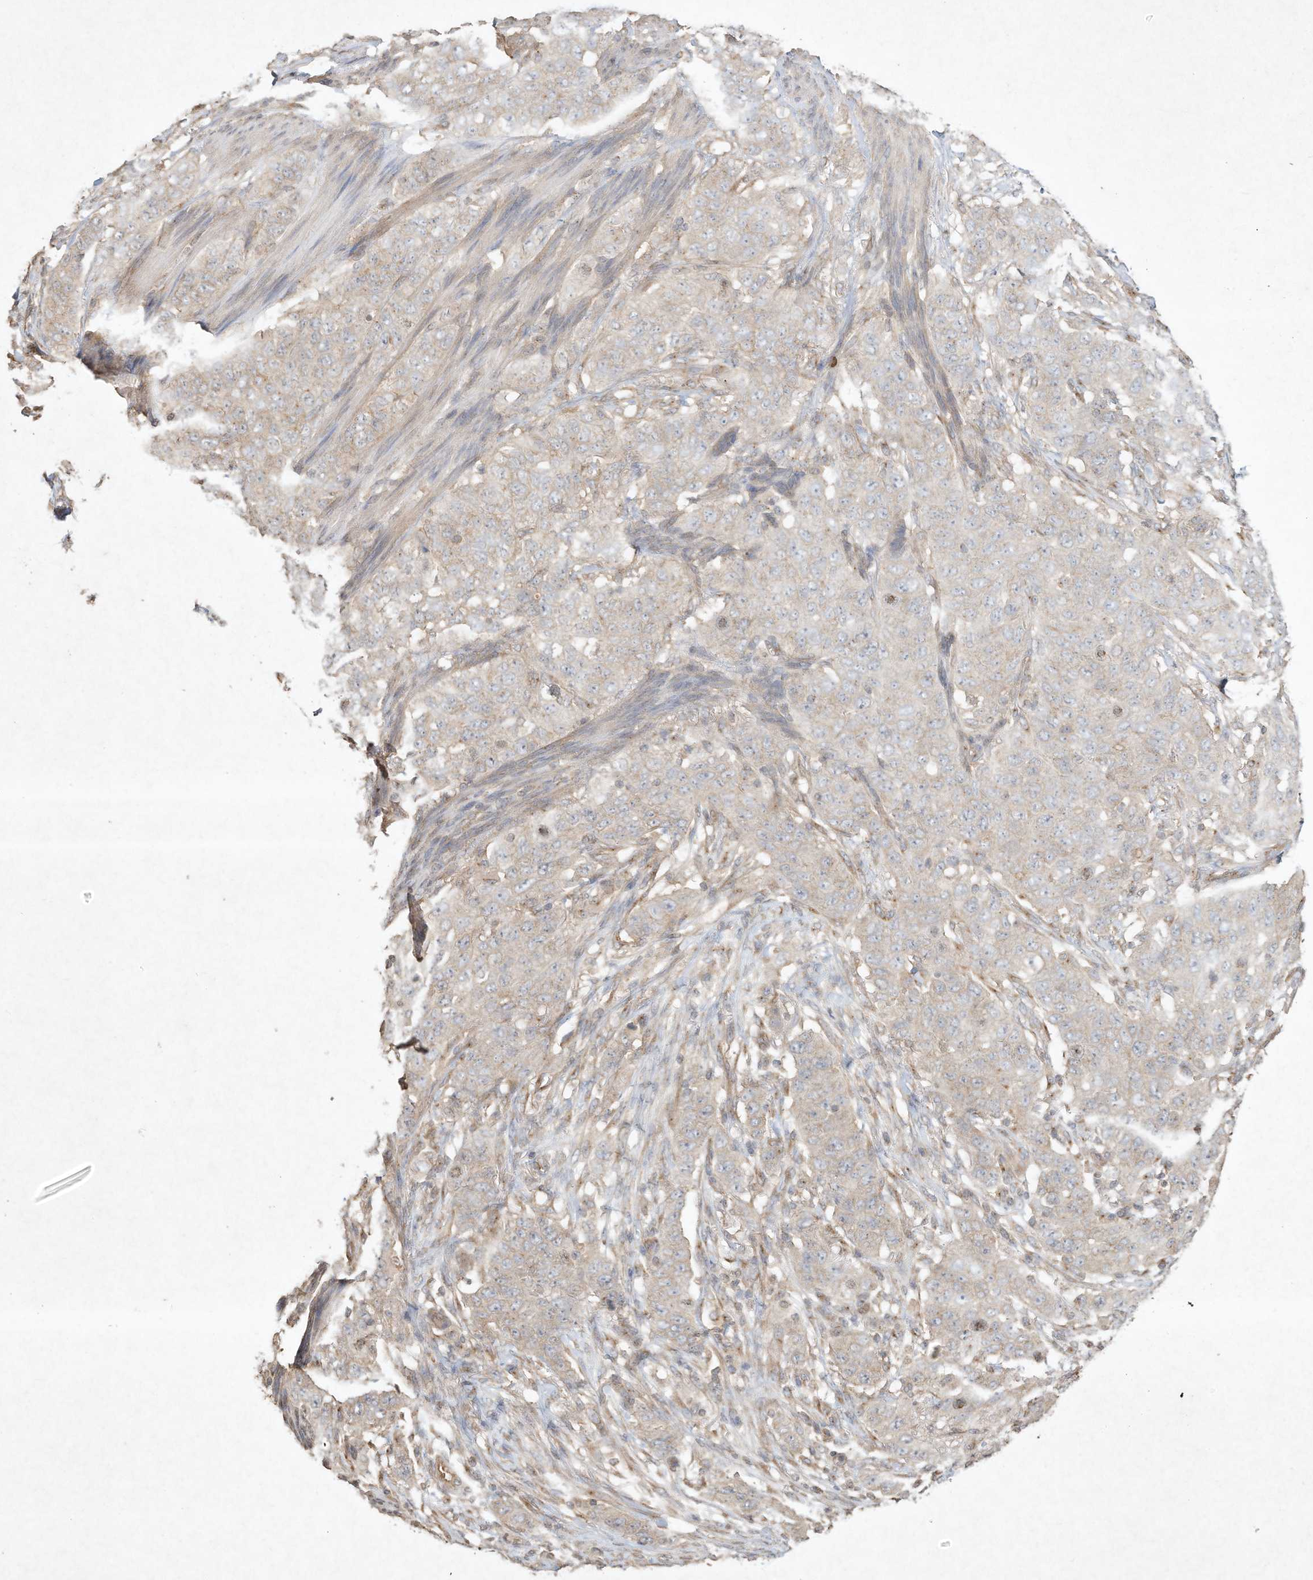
{"staining": {"intensity": "negative", "quantity": "none", "location": "none"}, "tissue": "stomach cancer", "cell_type": "Tumor cells", "image_type": "cancer", "snomed": [{"axis": "morphology", "description": "Adenocarcinoma, NOS"}, {"axis": "topography", "description": "Stomach"}], "caption": "A high-resolution histopathology image shows IHC staining of adenocarcinoma (stomach), which shows no significant staining in tumor cells.", "gene": "DYNC1I2", "patient": {"sex": "male", "age": 48}}